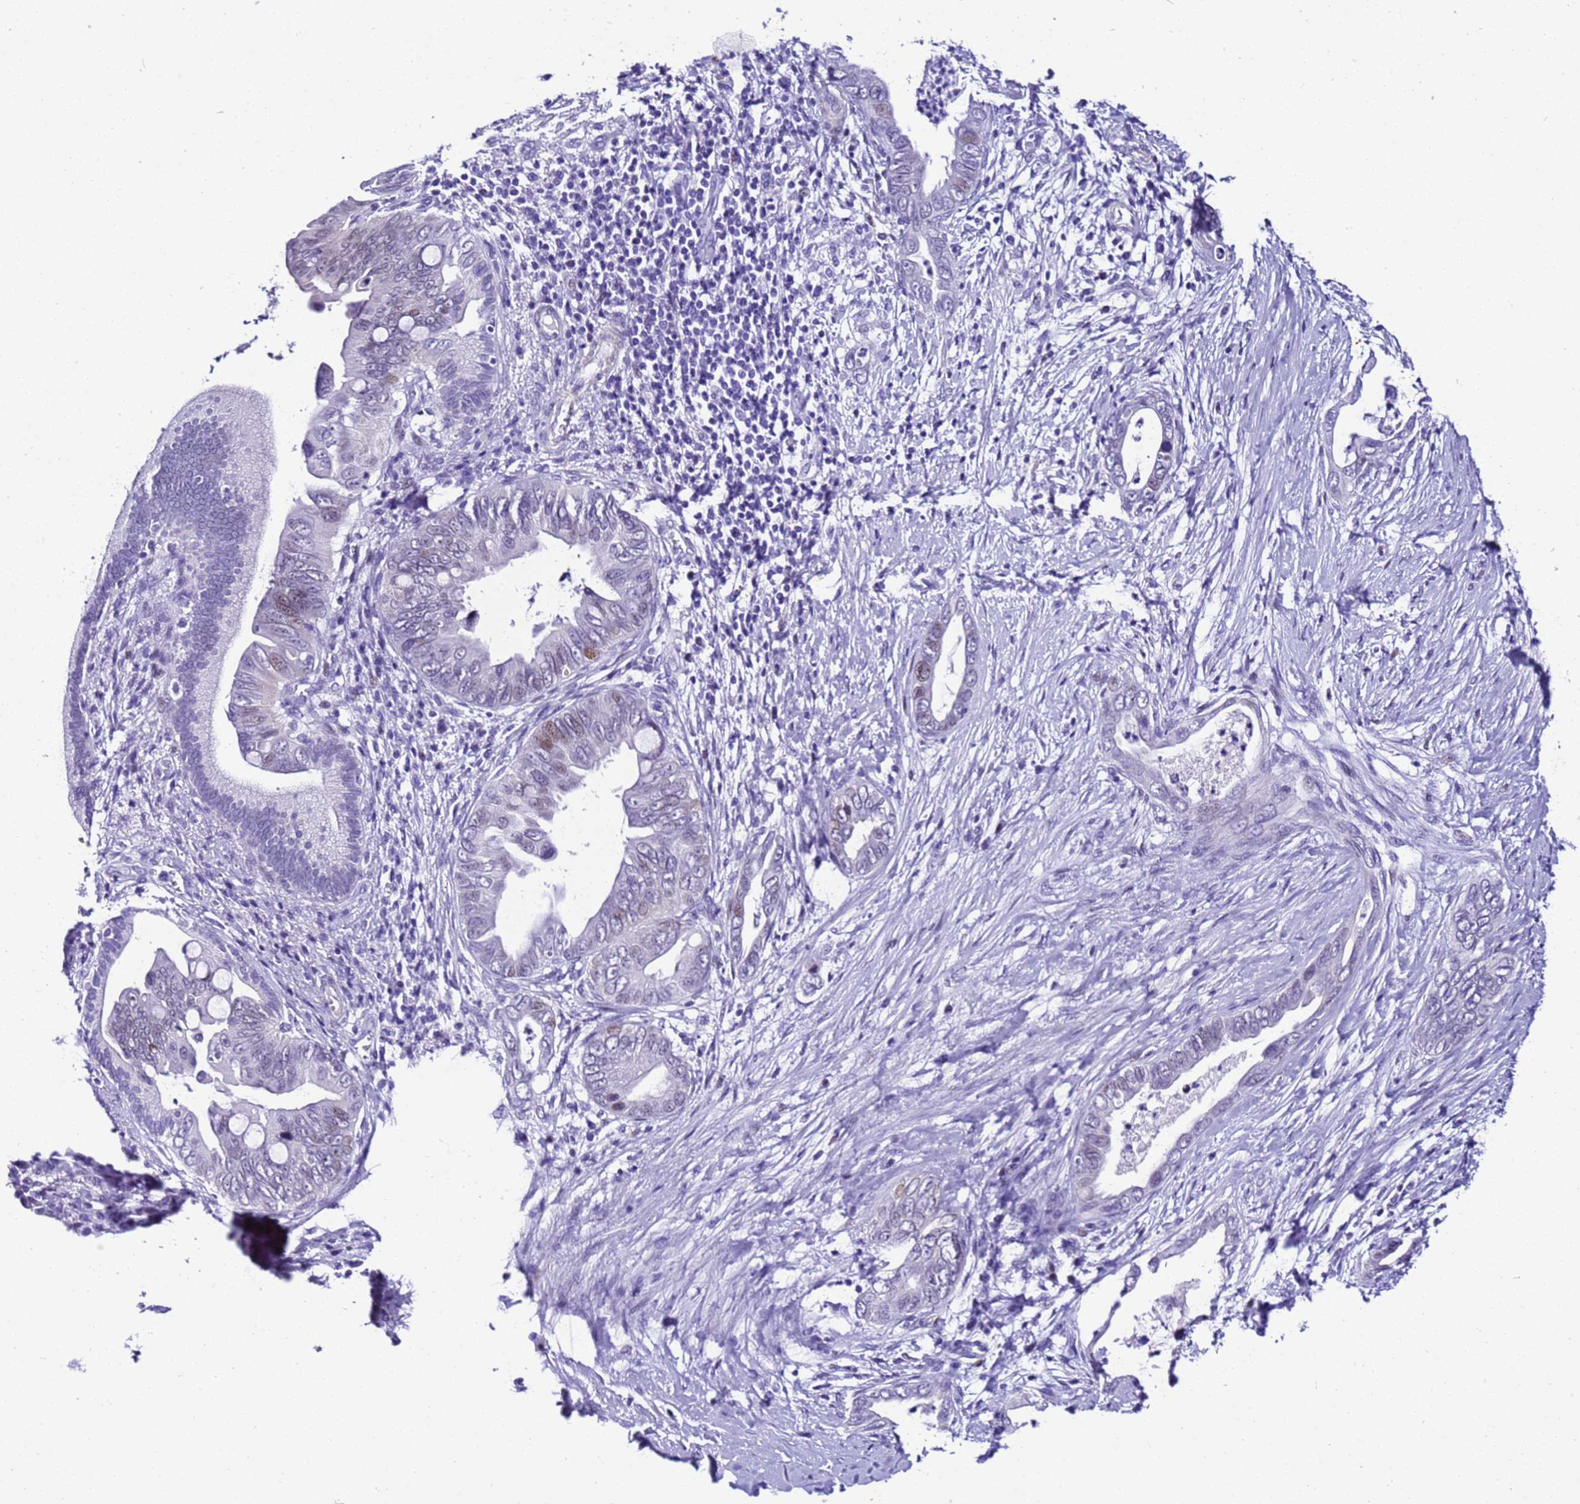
{"staining": {"intensity": "moderate", "quantity": "<25%", "location": "nuclear"}, "tissue": "pancreatic cancer", "cell_type": "Tumor cells", "image_type": "cancer", "snomed": [{"axis": "morphology", "description": "Adenocarcinoma, NOS"}, {"axis": "topography", "description": "Pancreas"}], "caption": "Moderate nuclear protein positivity is appreciated in approximately <25% of tumor cells in pancreatic cancer (adenocarcinoma). (brown staining indicates protein expression, while blue staining denotes nuclei).", "gene": "ZNF417", "patient": {"sex": "male", "age": 75}}